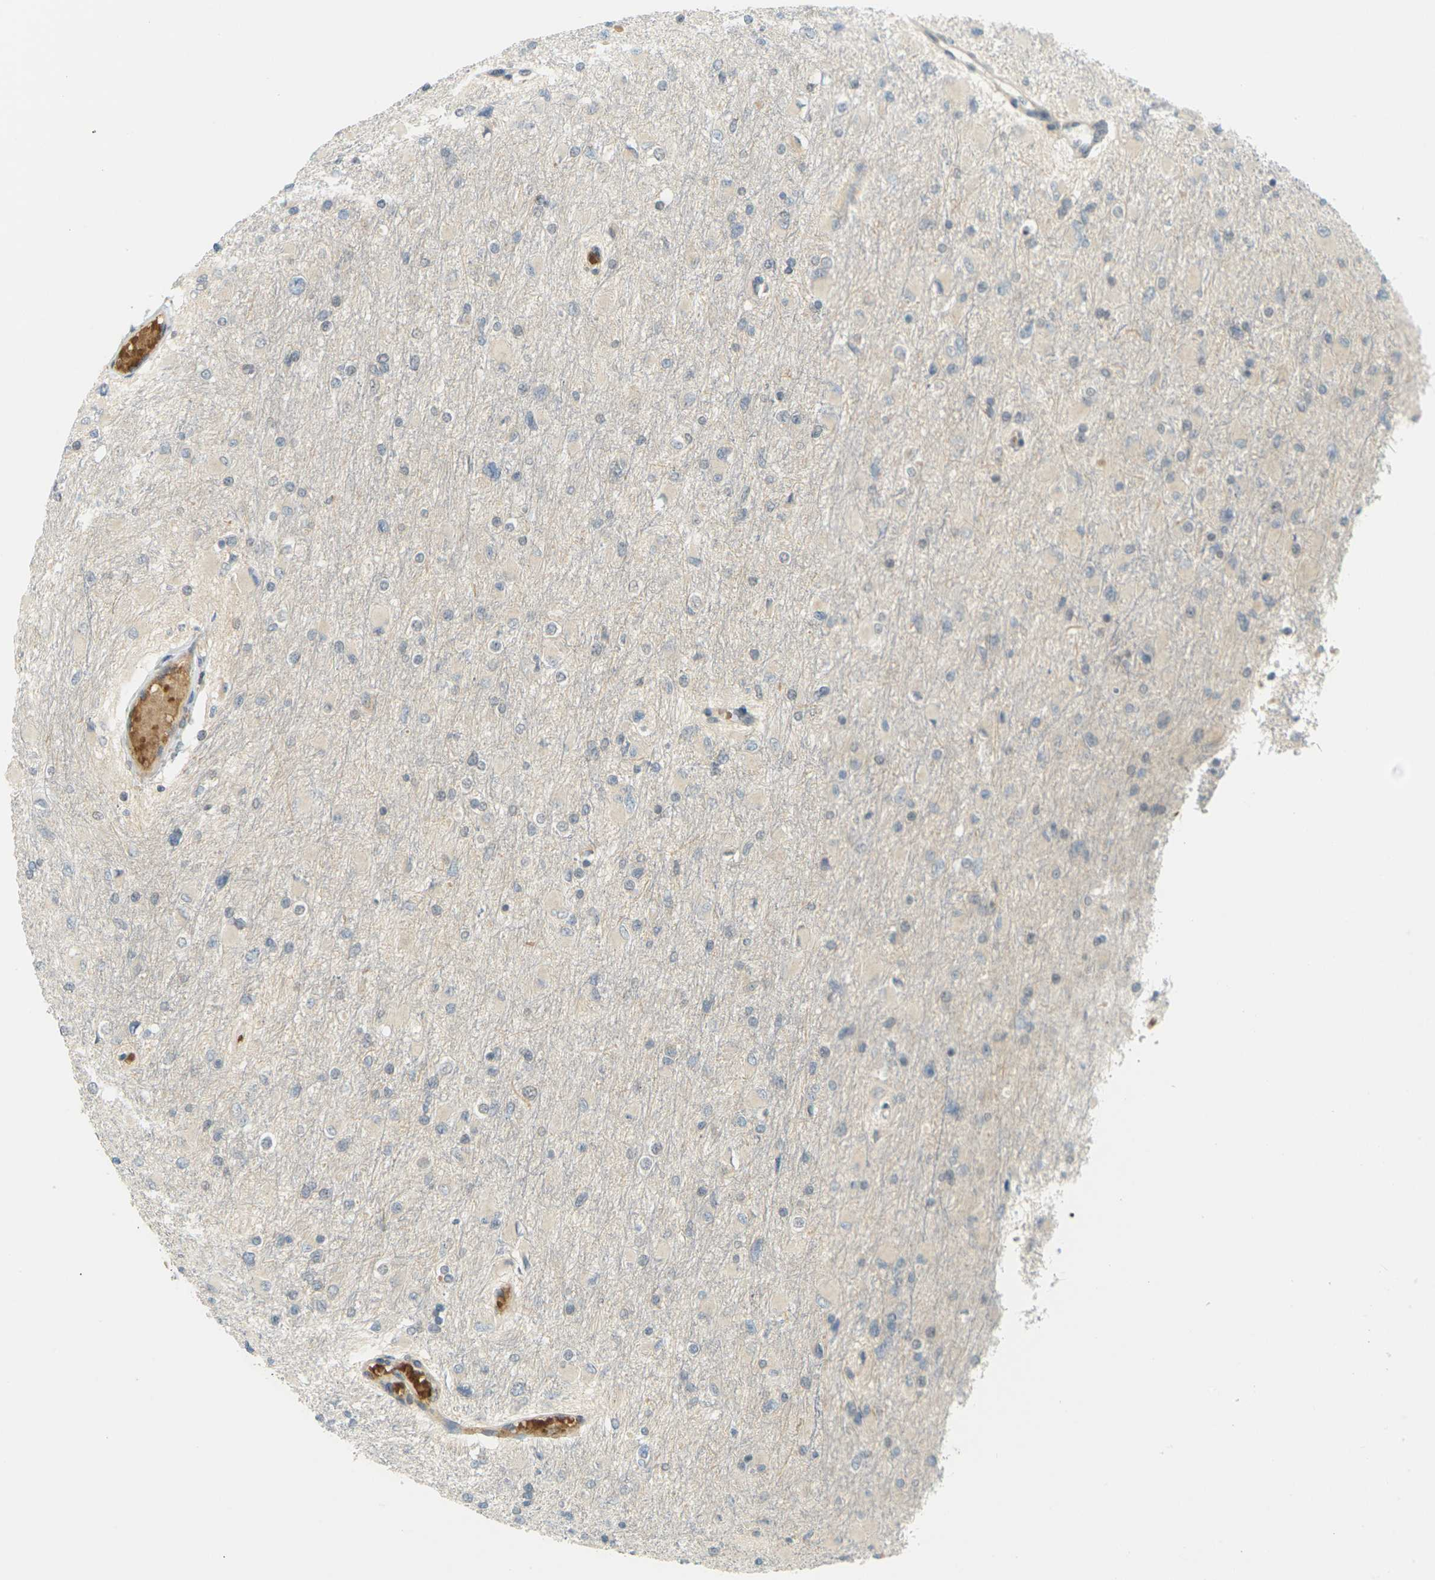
{"staining": {"intensity": "negative", "quantity": "none", "location": "none"}, "tissue": "glioma", "cell_type": "Tumor cells", "image_type": "cancer", "snomed": [{"axis": "morphology", "description": "Glioma, malignant, High grade"}, {"axis": "topography", "description": "Cerebral cortex"}], "caption": "IHC of high-grade glioma (malignant) exhibits no positivity in tumor cells.", "gene": "SOCS6", "patient": {"sex": "female", "age": 36}}